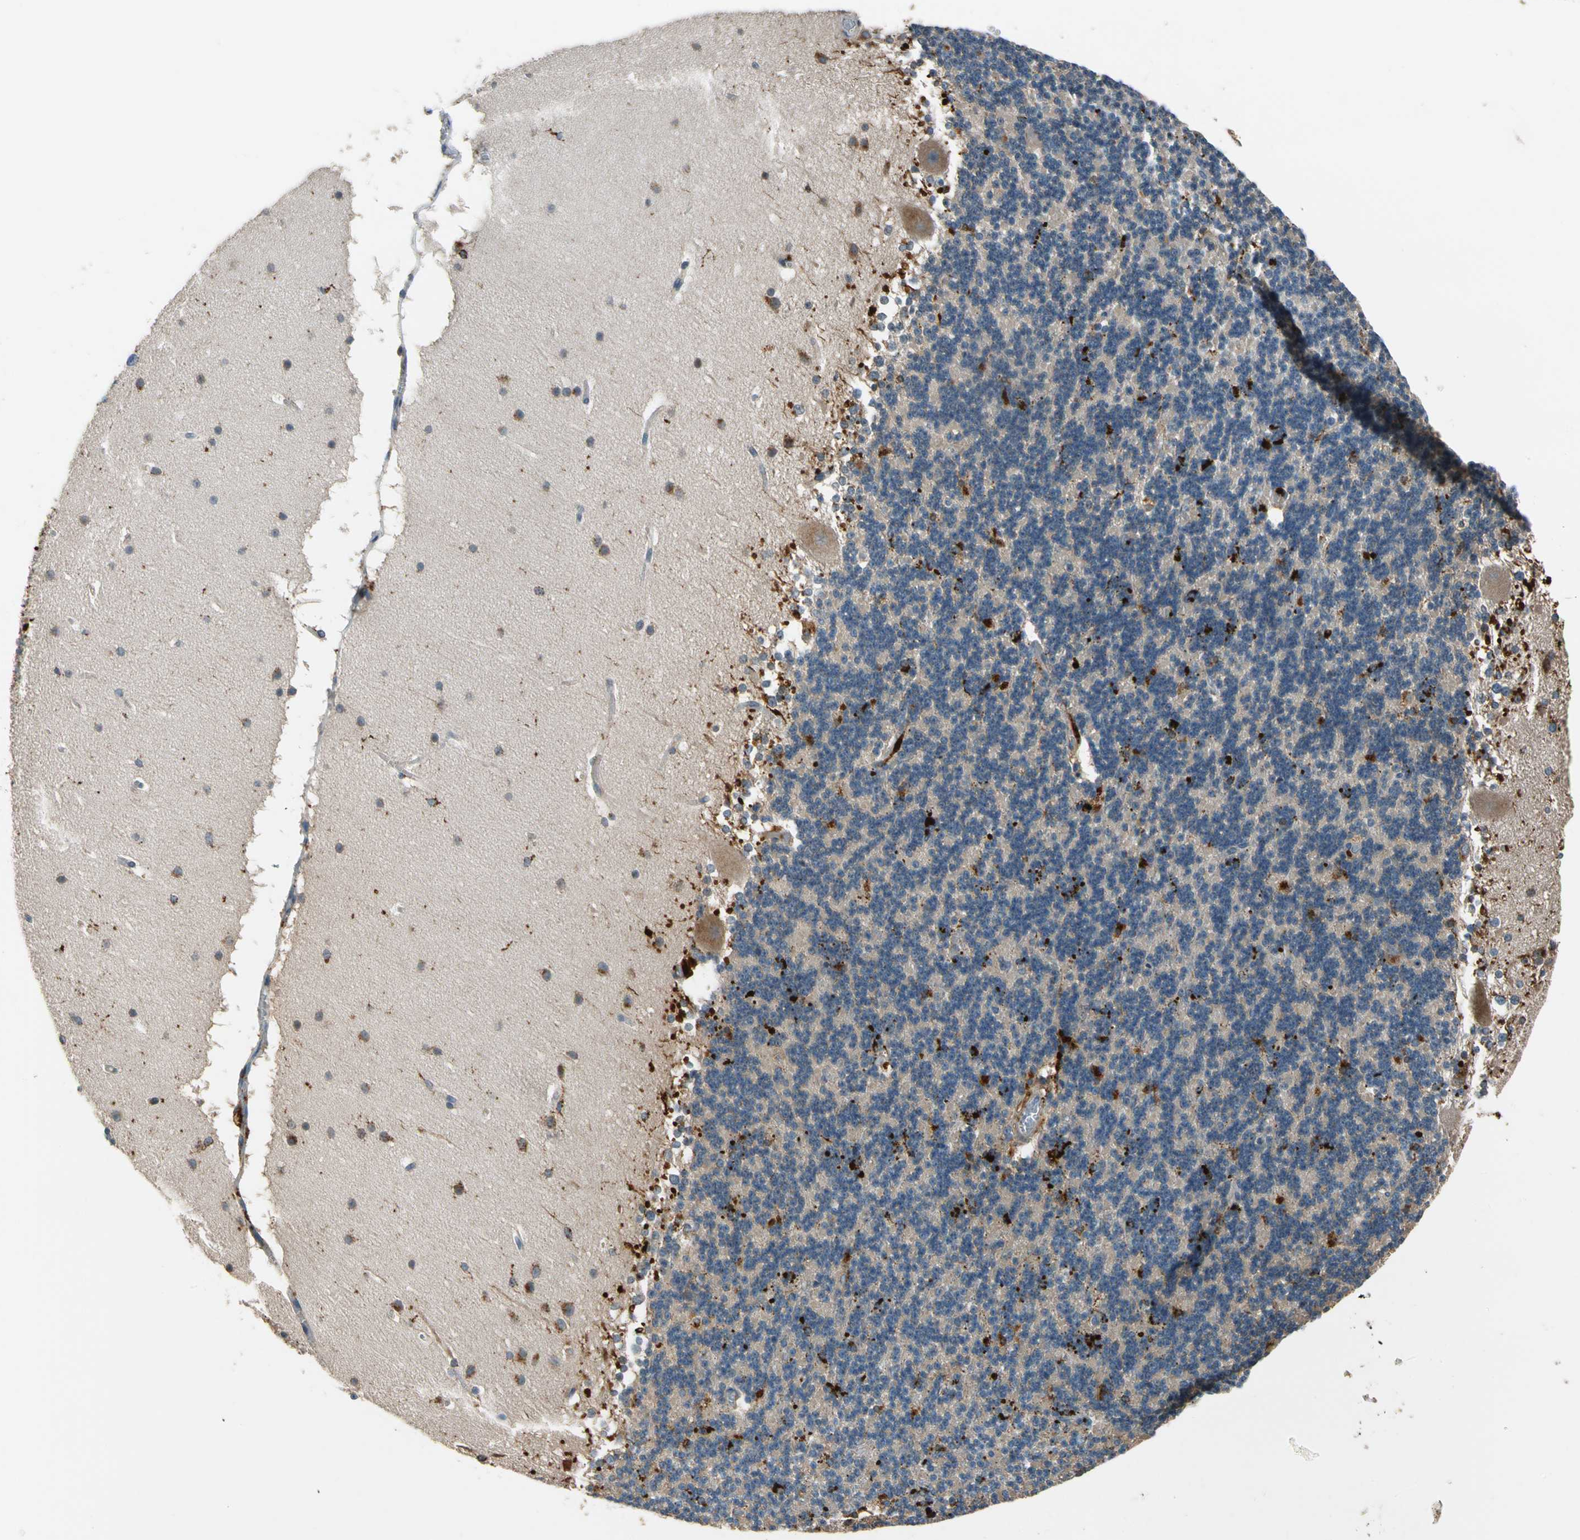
{"staining": {"intensity": "strong", "quantity": "<25%", "location": "cytoplasmic/membranous"}, "tissue": "cerebellum", "cell_type": "Cells in granular layer", "image_type": "normal", "snomed": [{"axis": "morphology", "description": "Normal tissue, NOS"}, {"axis": "topography", "description": "Cerebellum"}], "caption": "IHC of benign human cerebellum reveals medium levels of strong cytoplasmic/membranous expression in about <25% of cells in granular layer.", "gene": "GM2A", "patient": {"sex": "female", "age": 19}}